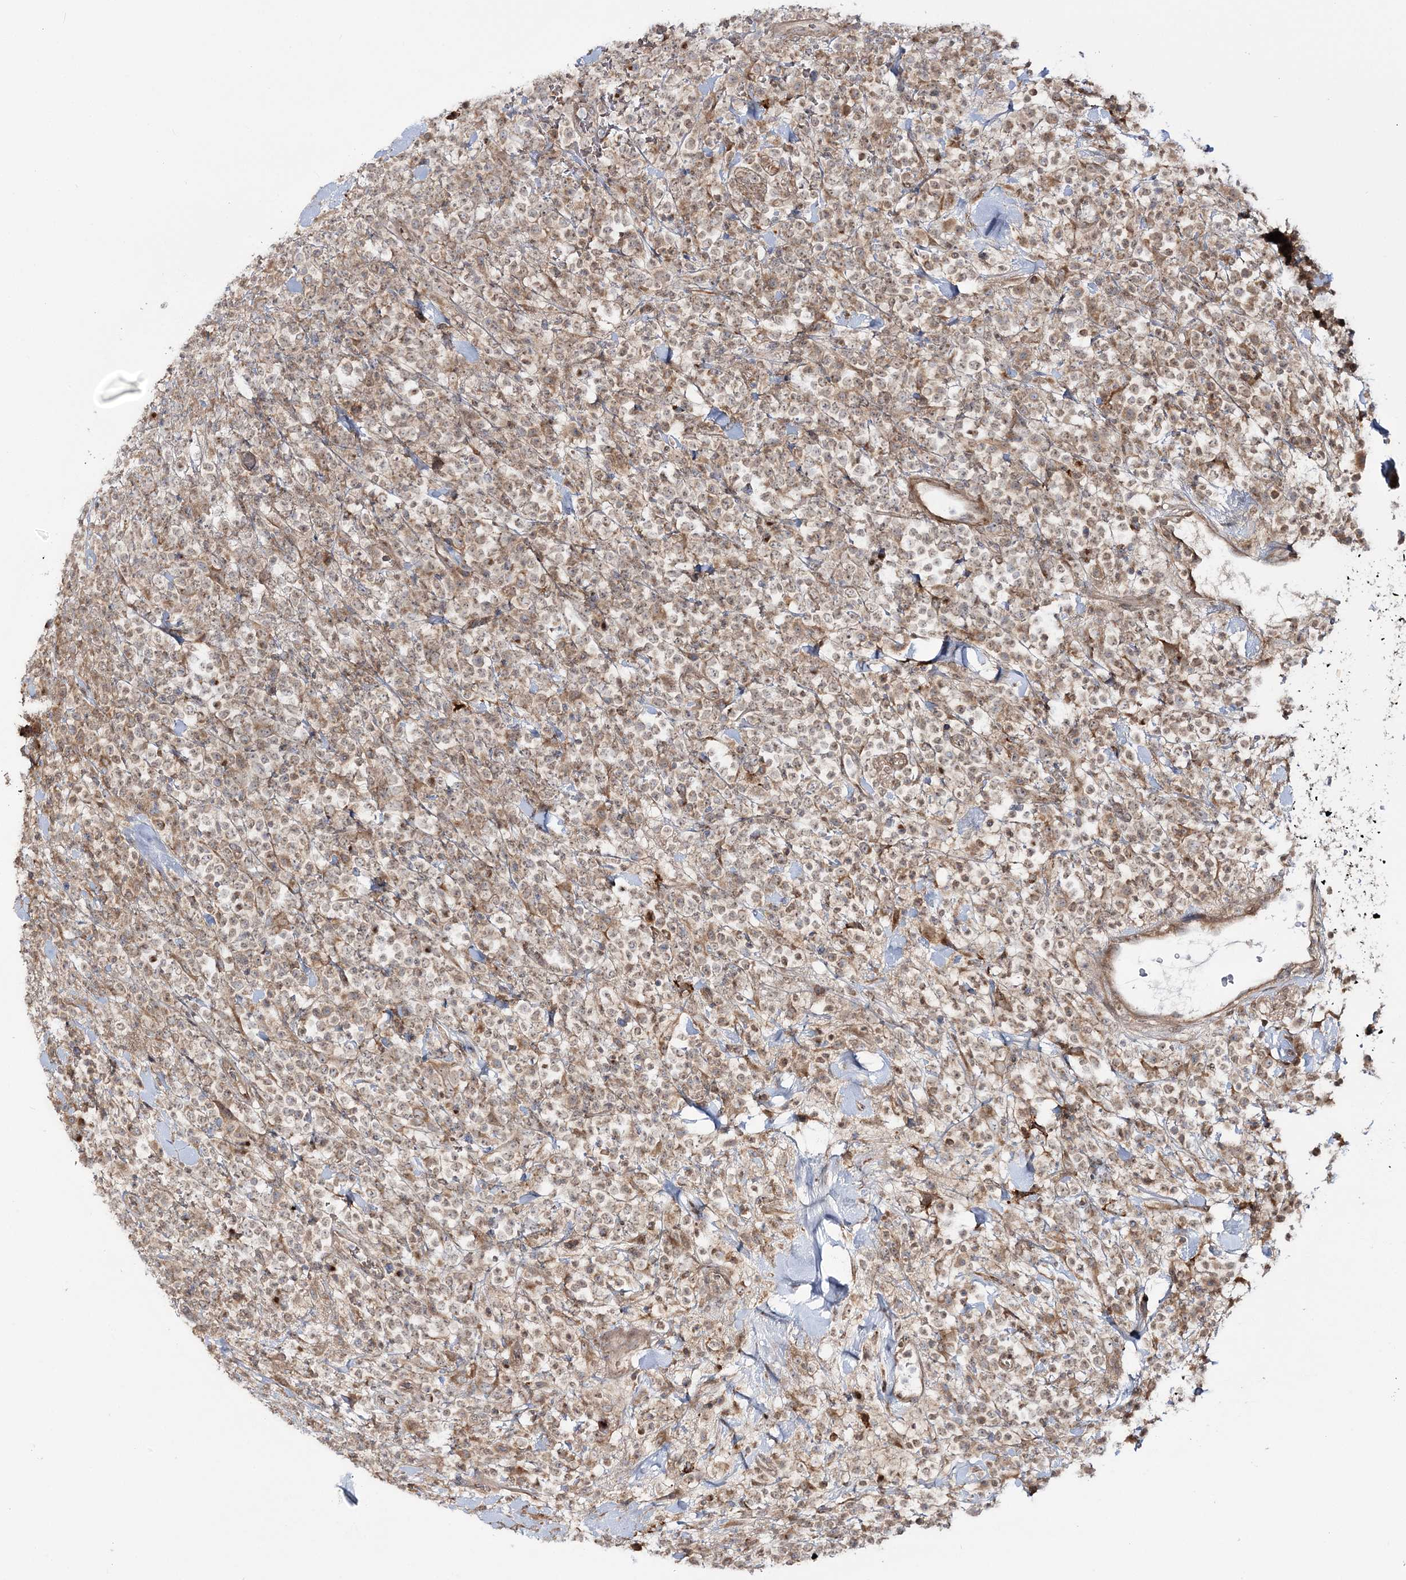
{"staining": {"intensity": "weak", "quantity": "25%-75%", "location": "cytoplasmic/membranous"}, "tissue": "lymphoma", "cell_type": "Tumor cells", "image_type": "cancer", "snomed": [{"axis": "morphology", "description": "Malignant lymphoma, non-Hodgkin's type, High grade"}, {"axis": "topography", "description": "Colon"}], "caption": "Lymphoma stained with IHC demonstrates weak cytoplasmic/membranous expression in about 25%-75% of tumor cells. (IHC, brightfield microscopy, high magnification).", "gene": "MOCS2", "patient": {"sex": "female", "age": 53}}